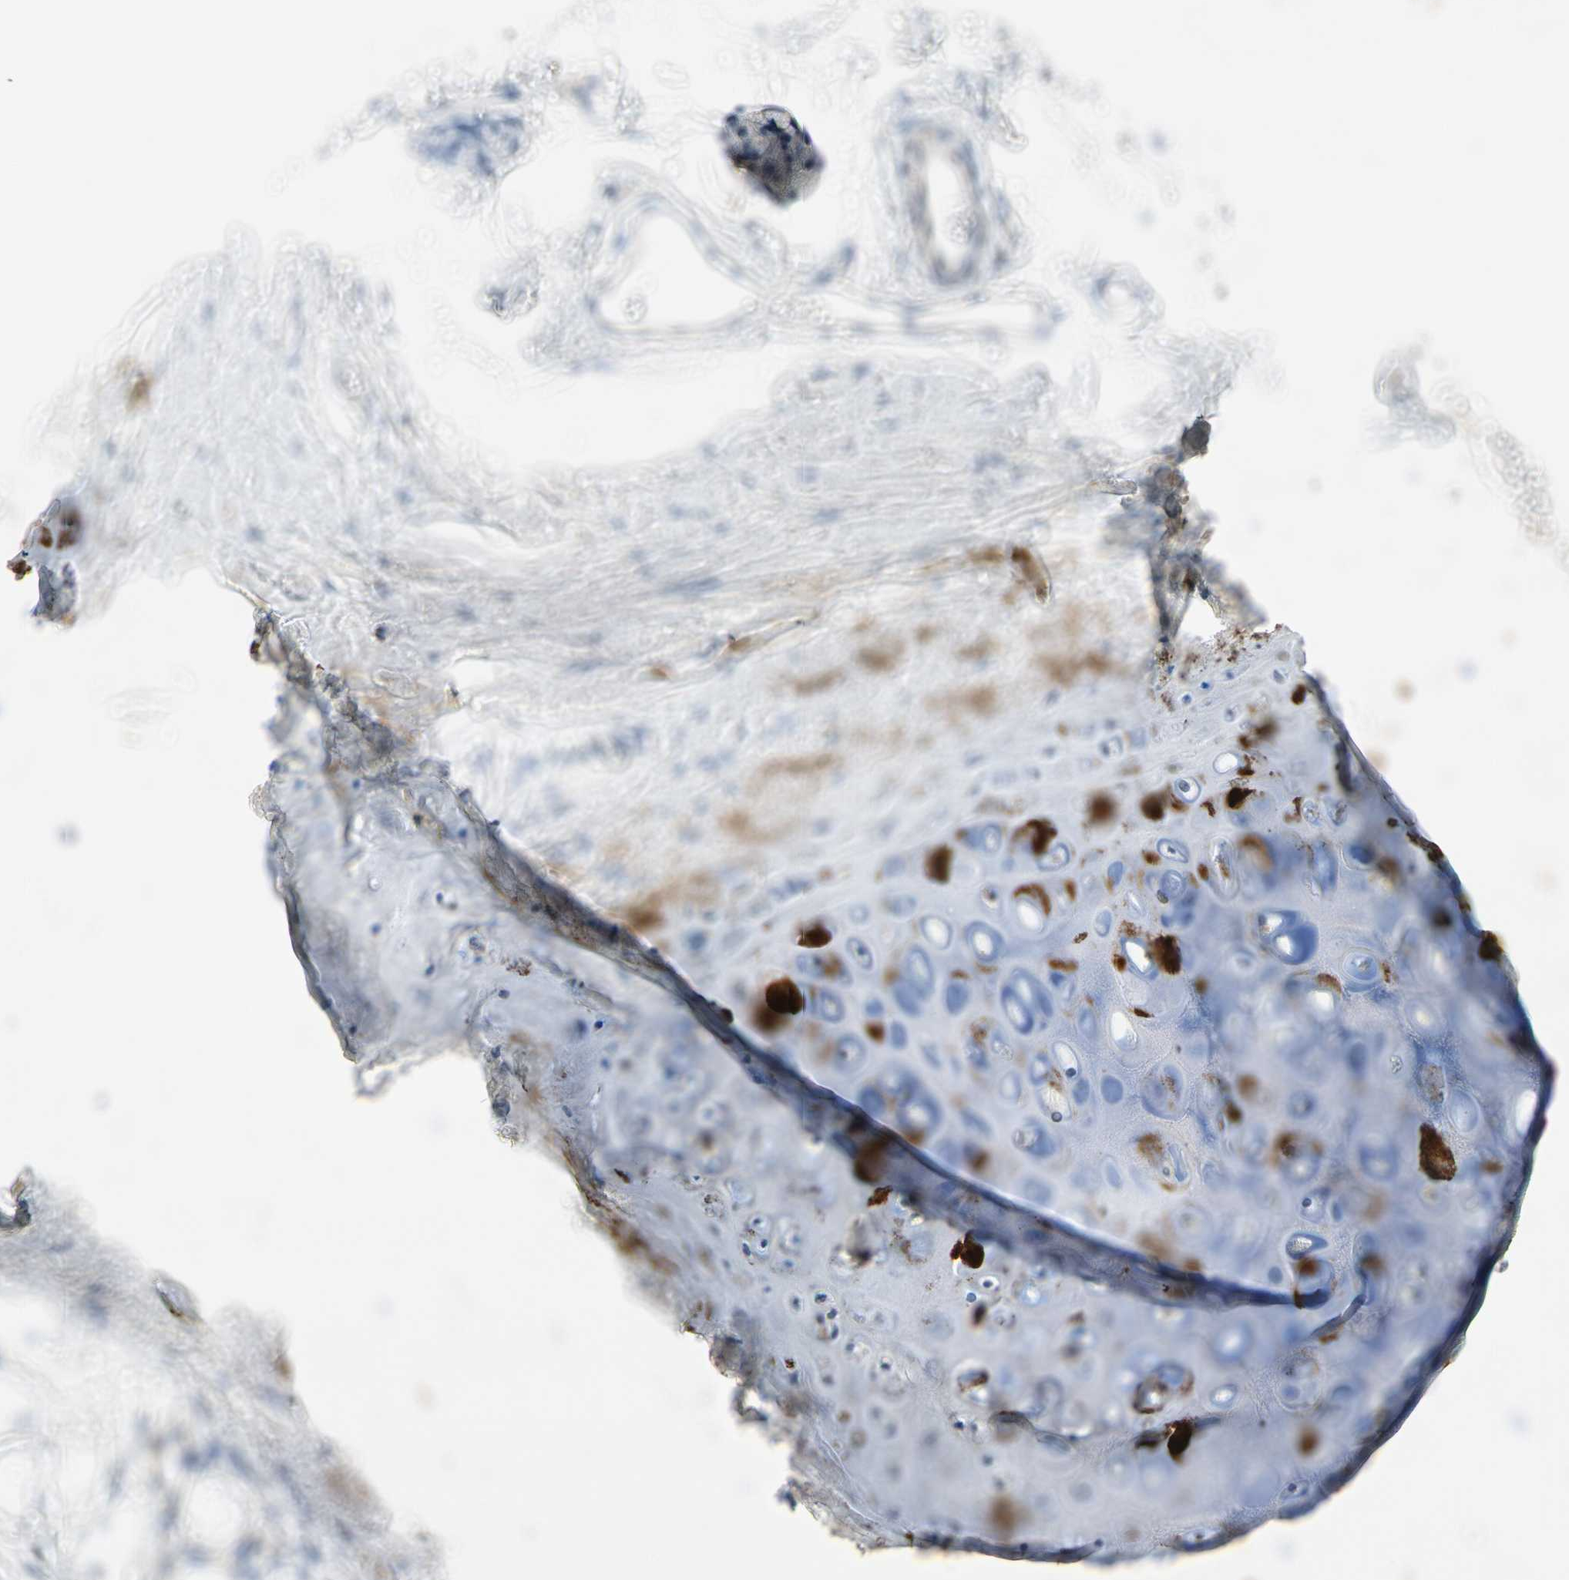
{"staining": {"intensity": "negative", "quantity": "none", "location": "none"}, "tissue": "adipose tissue", "cell_type": "Adipocytes", "image_type": "normal", "snomed": [{"axis": "morphology", "description": "Normal tissue, NOS"}, {"axis": "topography", "description": "Cartilage tissue"}, {"axis": "topography", "description": "Bronchus"}], "caption": "Unremarkable adipose tissue was stained to show a protein in brown. There is no significant staining in adipocytes. (Stains: DAB immunohistochemistry (IHC) with hematoxylin counter stain, Microscopy: brightfield microscopy at high magnification).", "gene": "FCER2", "patient": {"sex": "female", "age": 73}}